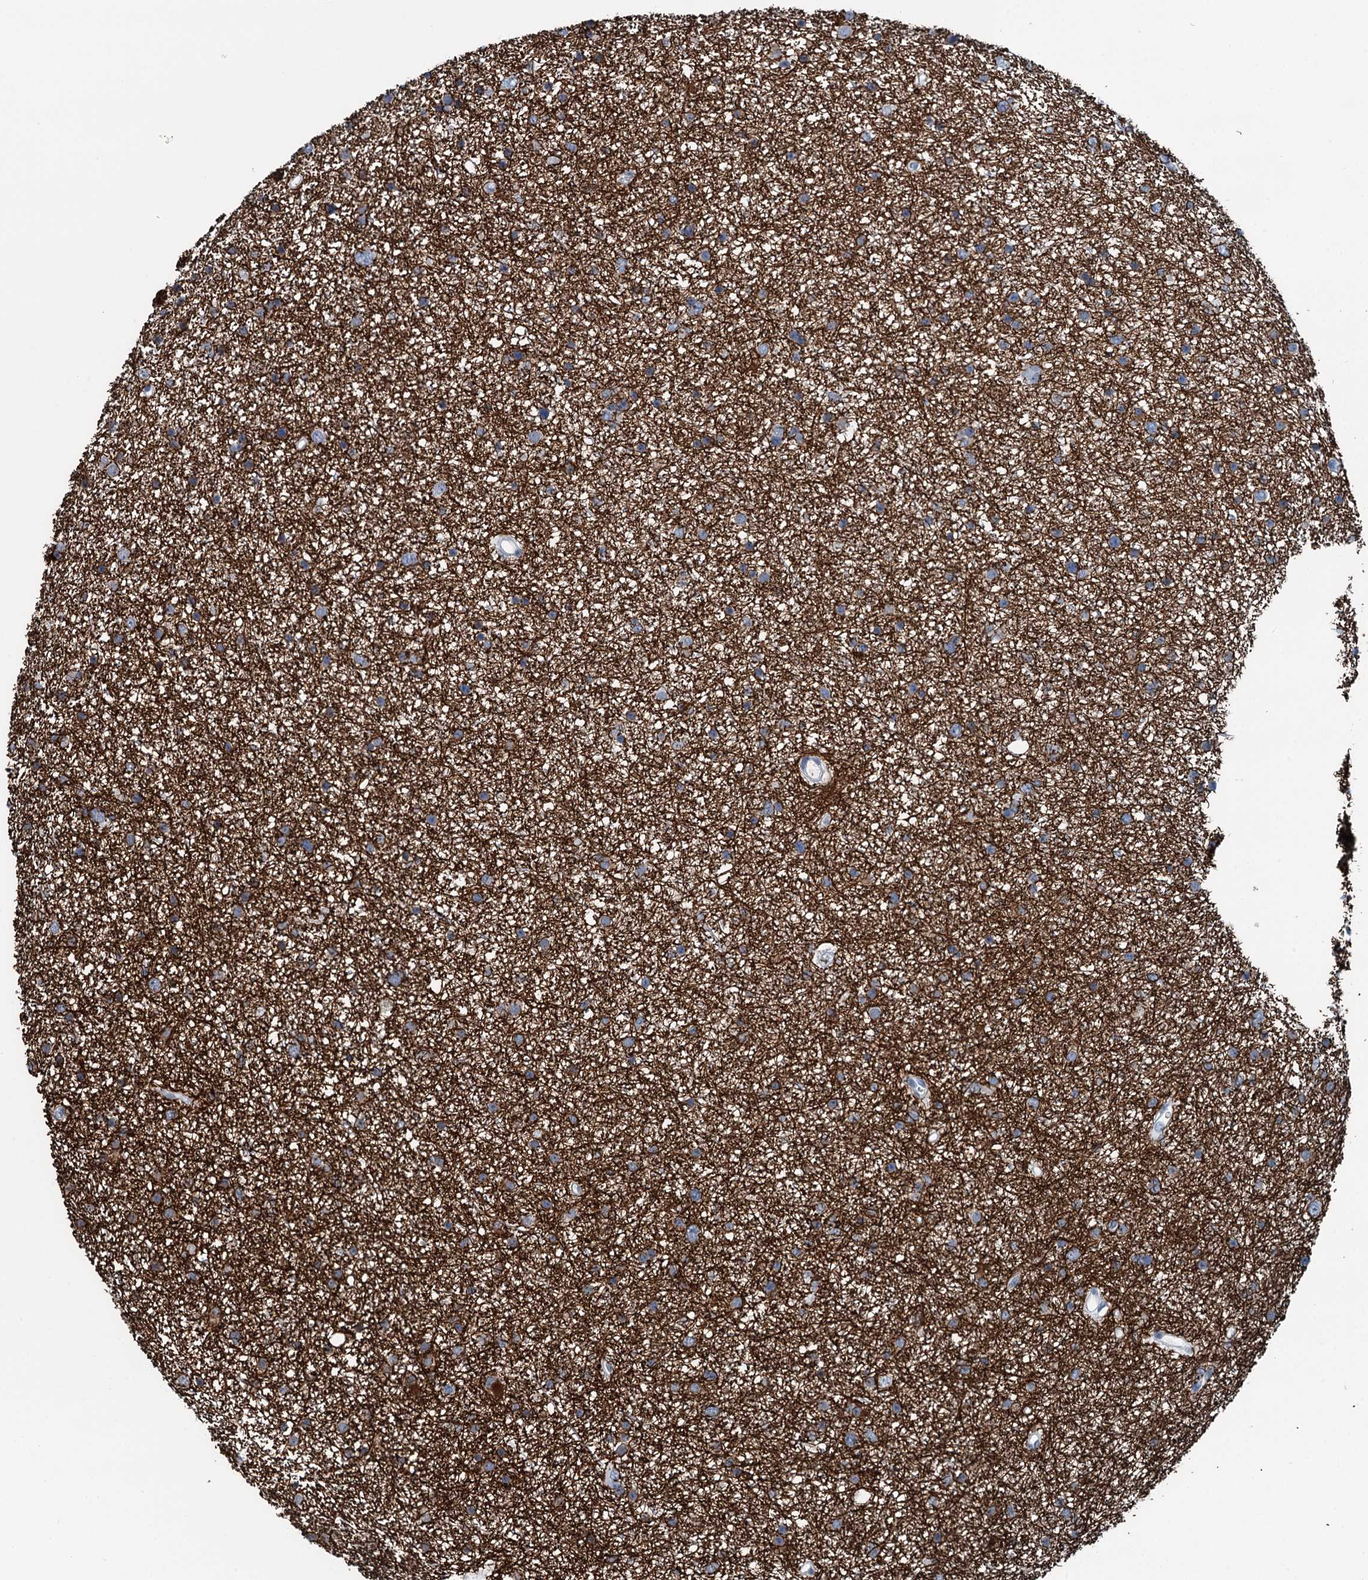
{"staining": {"intensity": "moderate", "quantity": "<25%", "location": "cytoplasmic/membranous"}, "tissue": "glioma", "cell_type": "Tumor cells", "image_type": "cancer", "snomed": [{"axis": "morphology", "description": "Glioma, malignant, Low grade"}, {"axis": "topography", "description": "Cerebral cortex"}], "caption": "Malignant low-grade glioma tissue displays moderate cytoplasmic/membranous expression in approximately <25% of tumor cells", "gene": "TRPT1", "patient": {"sex": "female", "age": 39}}